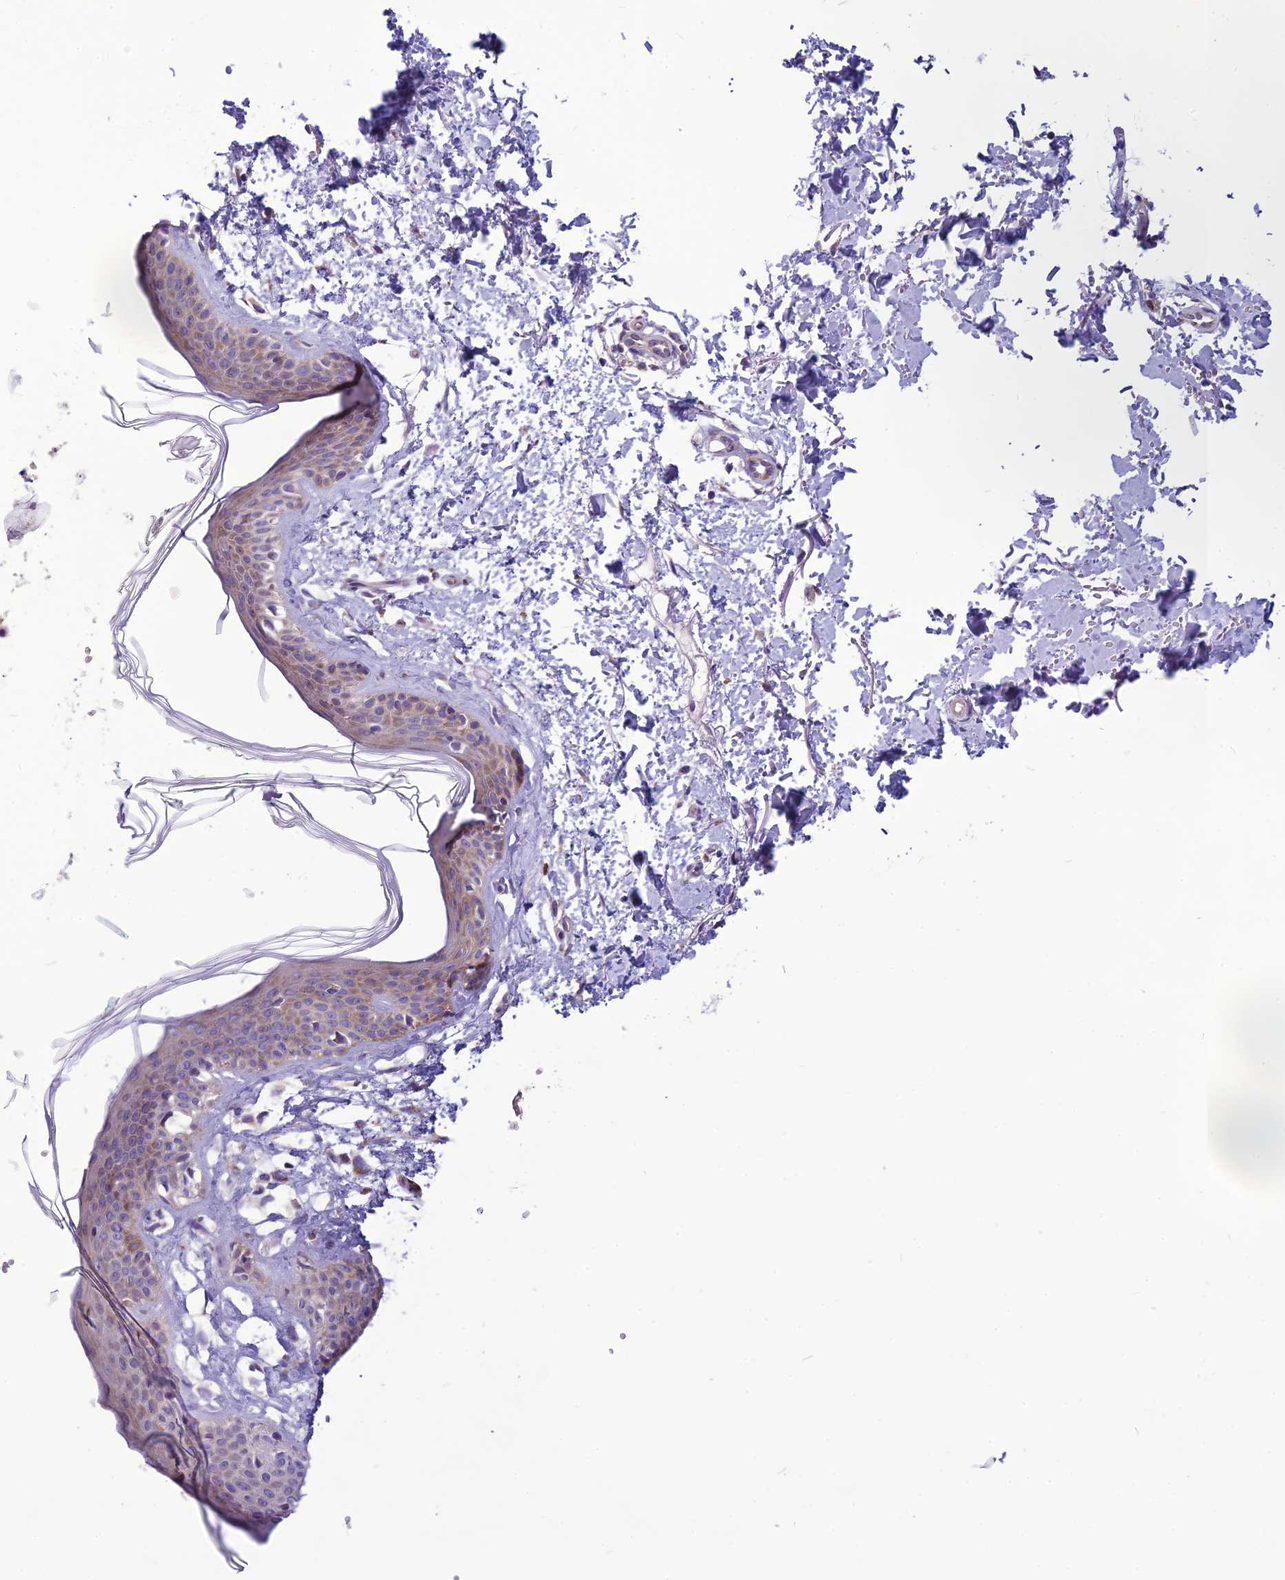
{"staining": {"intensity": "weak", "quantity": ">75%", "location": "cytoplasmic/membranous"}, "tissue": "skin", "cell_type": "Fibroblasts", "image_type": "normal", "snomed": [{"axis": "morphology", "description": "Normal tissue, NOS"}, {"axis": "topography", "description": "Skin"}], "caption": "Immunohistochemical staining of normal skin reveals >75% levels of weak cytoplasmic/membranous protein staining in about >75% of fibroblasts.", "gene": "PSMF1", "patient": {"sex": "male", "age": 66}}